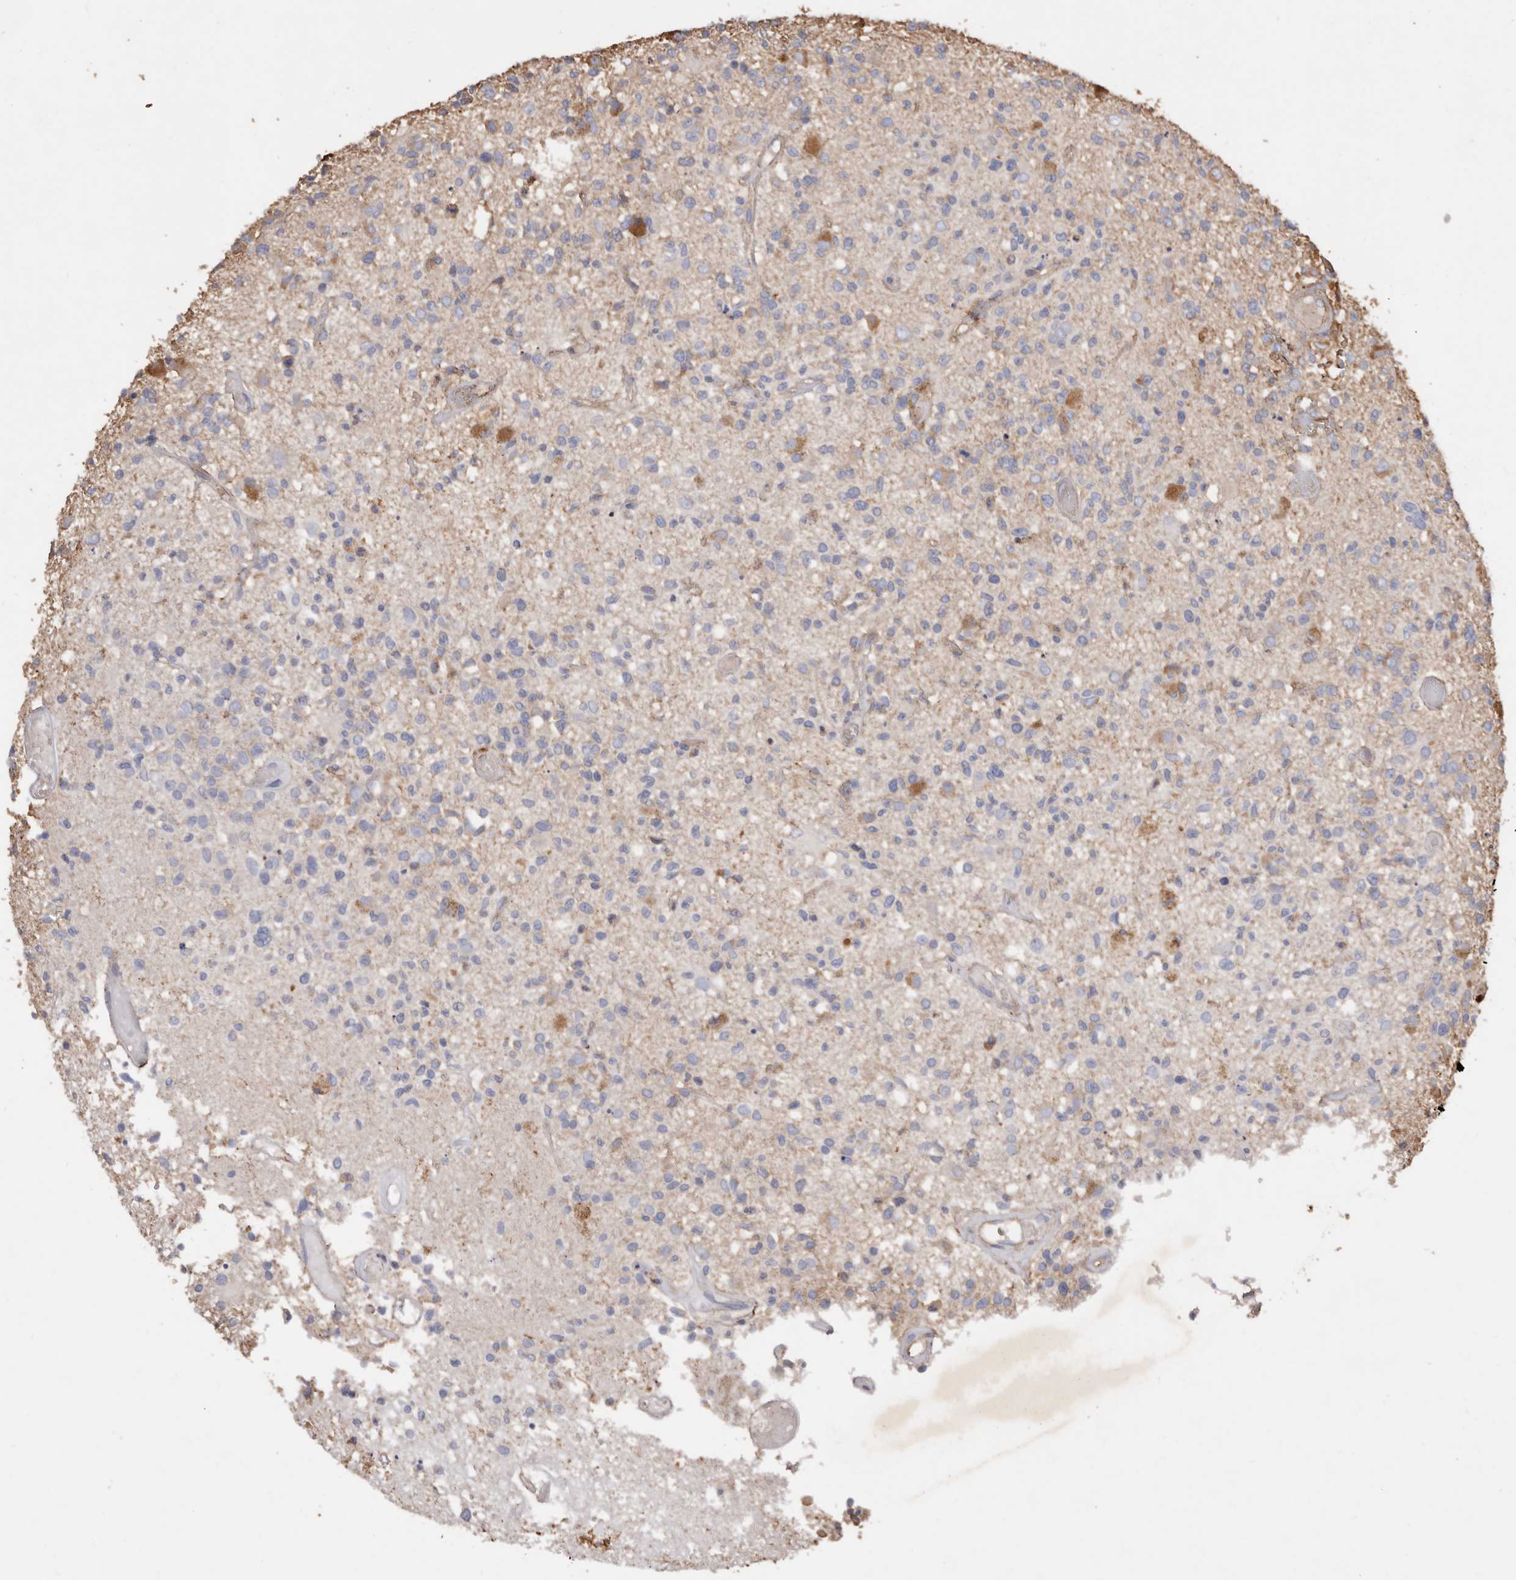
{"staining": {"intensity": "negative", "quantity": "none", "location": "none"}, "tissue": "glioma", "cell_type": "Tumor cells", "image_type": "cancer", "snomed": [{"axis": "morphology", "description": "Glioma, malignant, High grade"}, {"axis": "morphology", "description": "Glioblastoma, NOS"}, {"axis": "topography", "description": "Brain"}], "caption": "The image demonstrates no significant expression in tumor cells of glioblastoma. The staining was performed using DAB (3,3'-diaminobenzidine) to visualize the protein expression in brown, while the nuclei were stained in blue with hematoxylin (Magnification: 20x).", "gene": "COQ8B", "patient": {"sex": "male", "age": 60}}